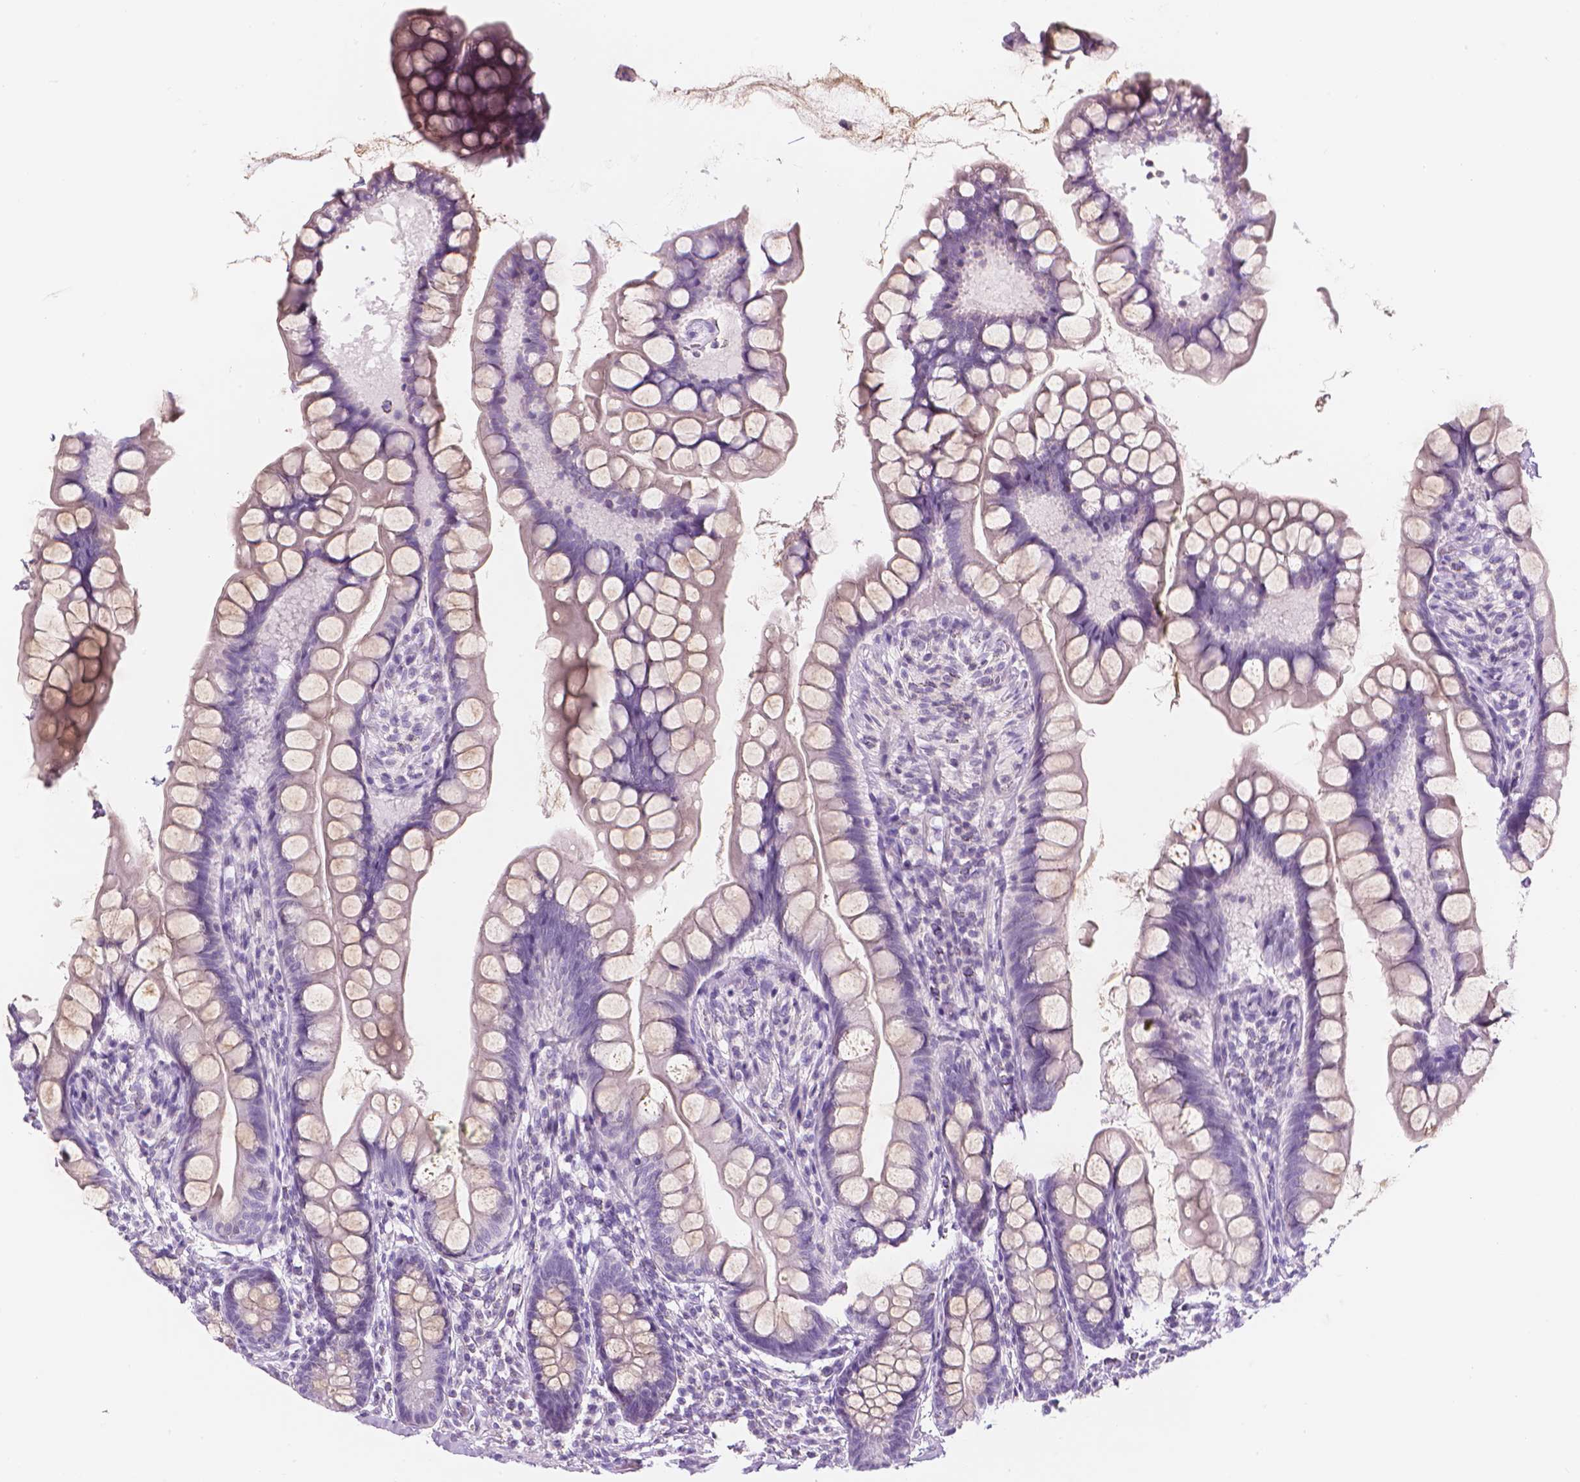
{"staining": {"intensity": "moderate", "quantity": "<25%", "location": "cytoplasmic/membranous"}, "tissue": "small intestine", "cell_type": "Glandular cells", "image_type": "normal", "snomed": [{"axis": "morphology", "description": "Normal tissue, NOS"}, {"axis": "topography", "description": "Small intestine"}], "caption": "Glandular cells exhibit low levels of moderate cytoplasmic/membranous staining in about <25% of cells in unremarkable small intestine.", "gene": "DCAF8L1", "patient": {"sex": "male", "age": 70}}